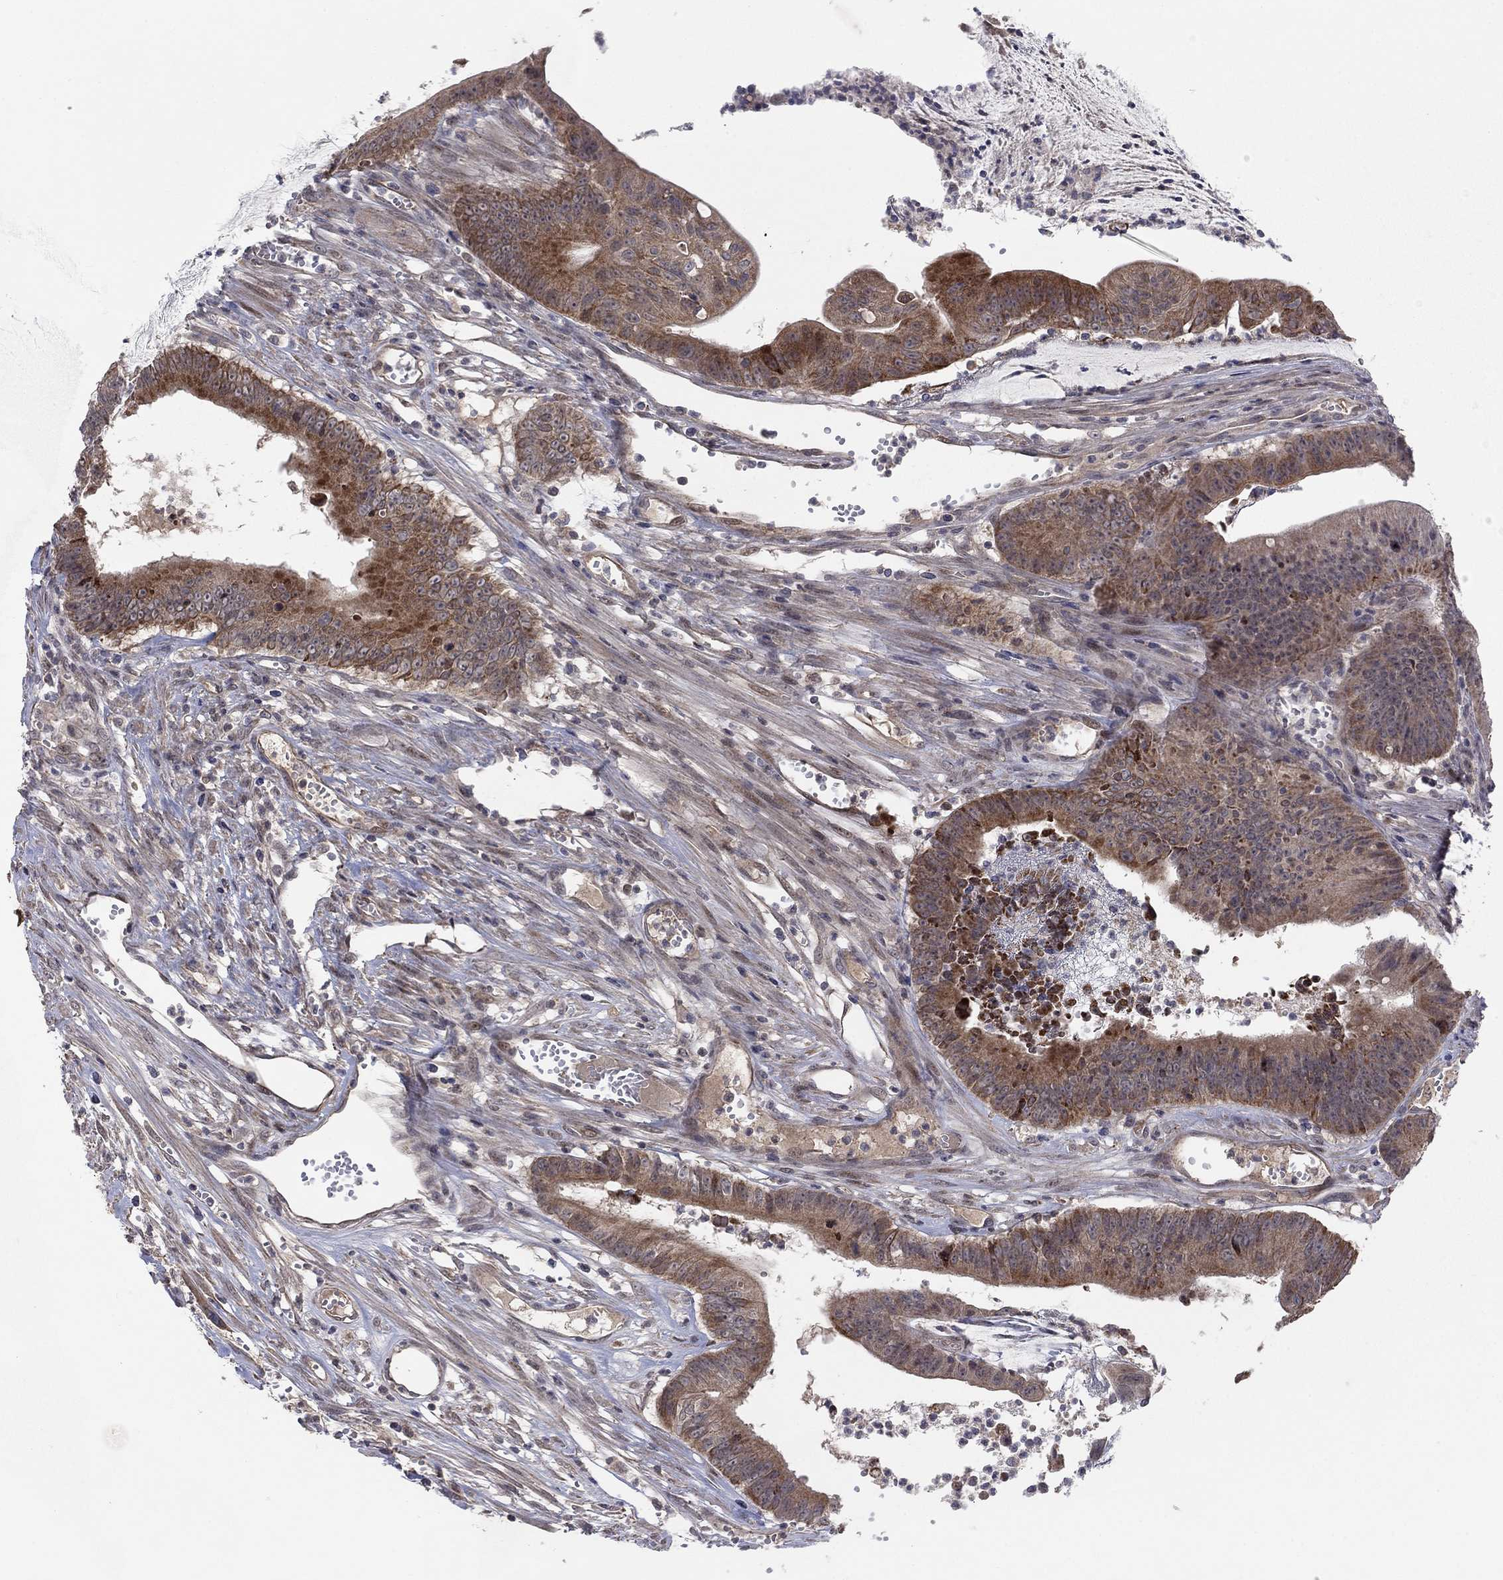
{"staining": {"intensity": "moderate", "quantity": ">75%", "location": "cytoplasmic/membranous"}, "tissue": "colorectal cancer", "cell_type": "Tumor cells", "image_type": "cancer", "snomed": [{"axis": "morphology", "description": "Adenocarcinoma, NOS"}, {"axis": "topography", "description": "Colon"}], "caption": "Immunohistochemical staining of human adenocarcinoma (colorectal) exhibits medium levels of moderate cytoplasmic/membranous positivity in about >75% of tumor cells.", "gene": "ZNF395", "patient": {"sex": "female", "age": 69}}